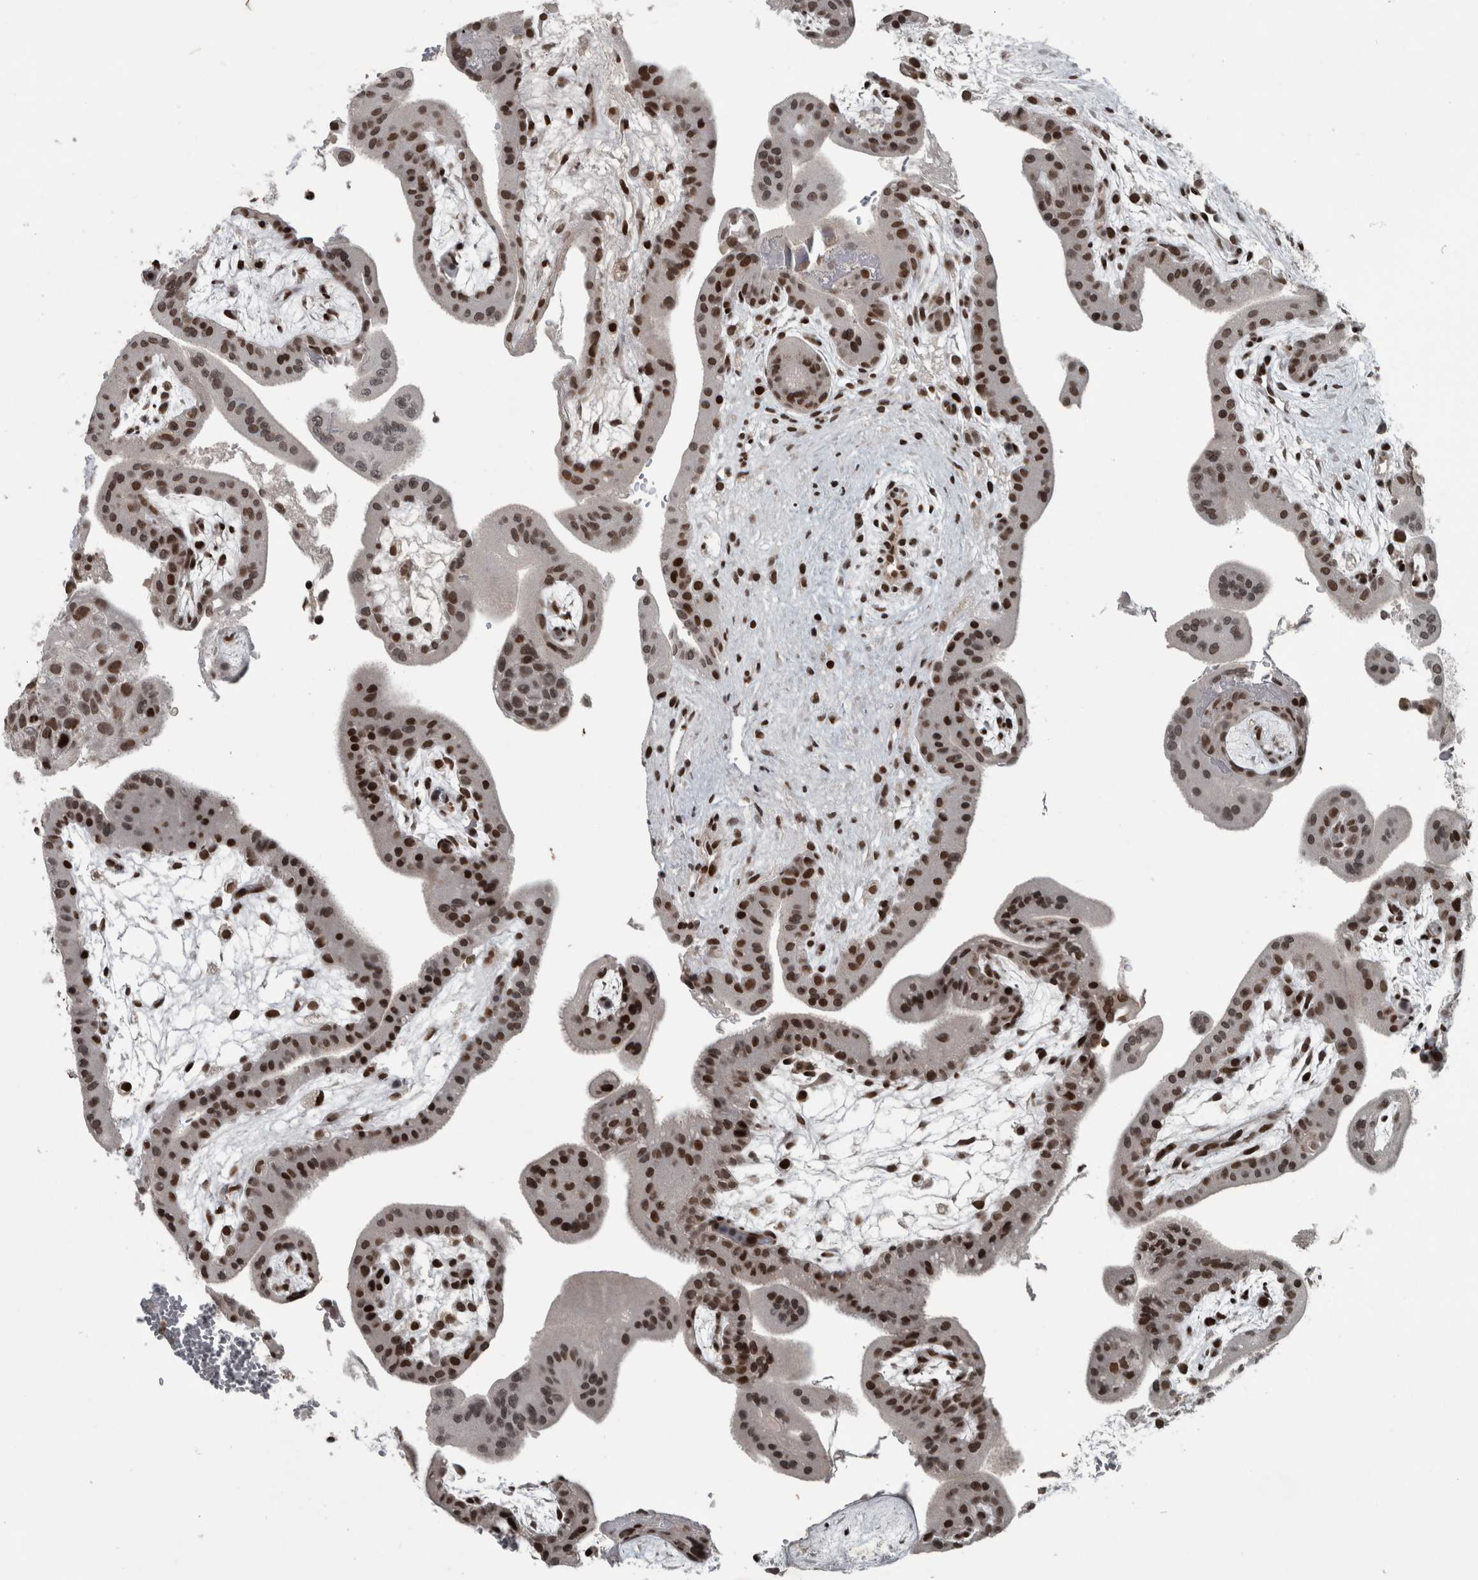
{"staining": {"intensity": "strong", "quantity": ">75%", "location": "nuclear"}, "tissue": "placenta", "cell_type": "Decidual cells", "image_type": "normal", "snomed": [{"axis": "morphology", "description": "Normal tissue, NOS"}, {"axis": "topography", "description": "Placenta"}], "caption": "This micrograph shows normal placenta stained with immunohistochemistry (IHC) to label a protein in brown. The nuclear of decidual cells show strong positivity for the protein. Nuclei are counter-stained blue.", "gene": "UNC50", "patient": {"sex": "female", "age": 35}}